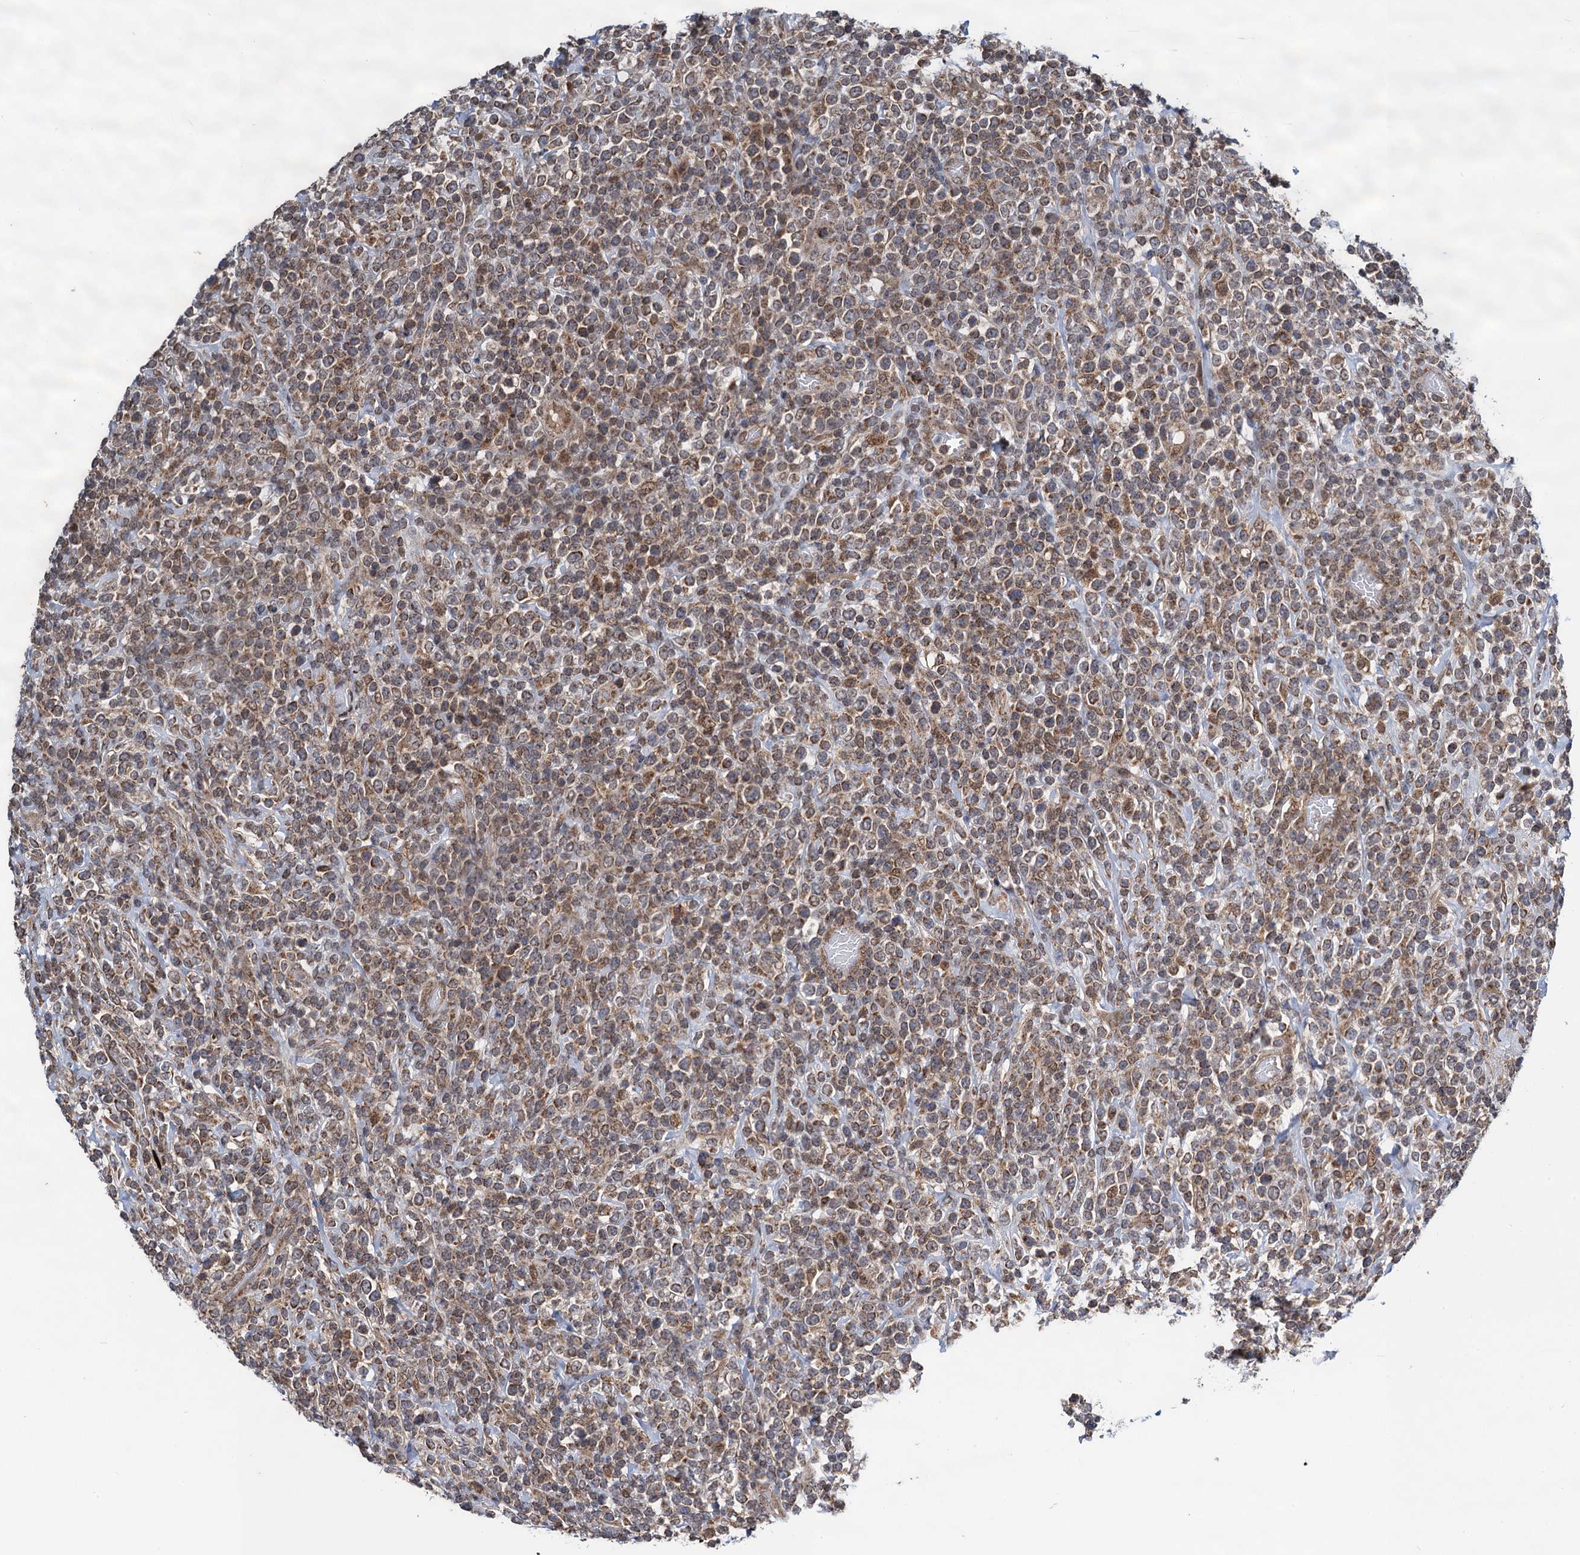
{"staining": {"intensity": "moderate", "quantity": ">75%", "location": "cytoplasmic/membranous"}, "tissue": "lymphoma", "cell_type": "Tumor cells", "image_type": "cancer", "snomed": [{"axis": "morphology", "description": "Malignant lymphoma, non-Hodgkin's type, High grade"}, {"axis": "topography", "description": "Colon"}], "caption": "High-power microscopy captured an IHC micrograph of lymphoma, revealing moderate cytoplasmic/membranous staining in approximately >75% of tumor cells.", "gene": "CMPK2", "patient": {"sex": "female", "age": 53}}